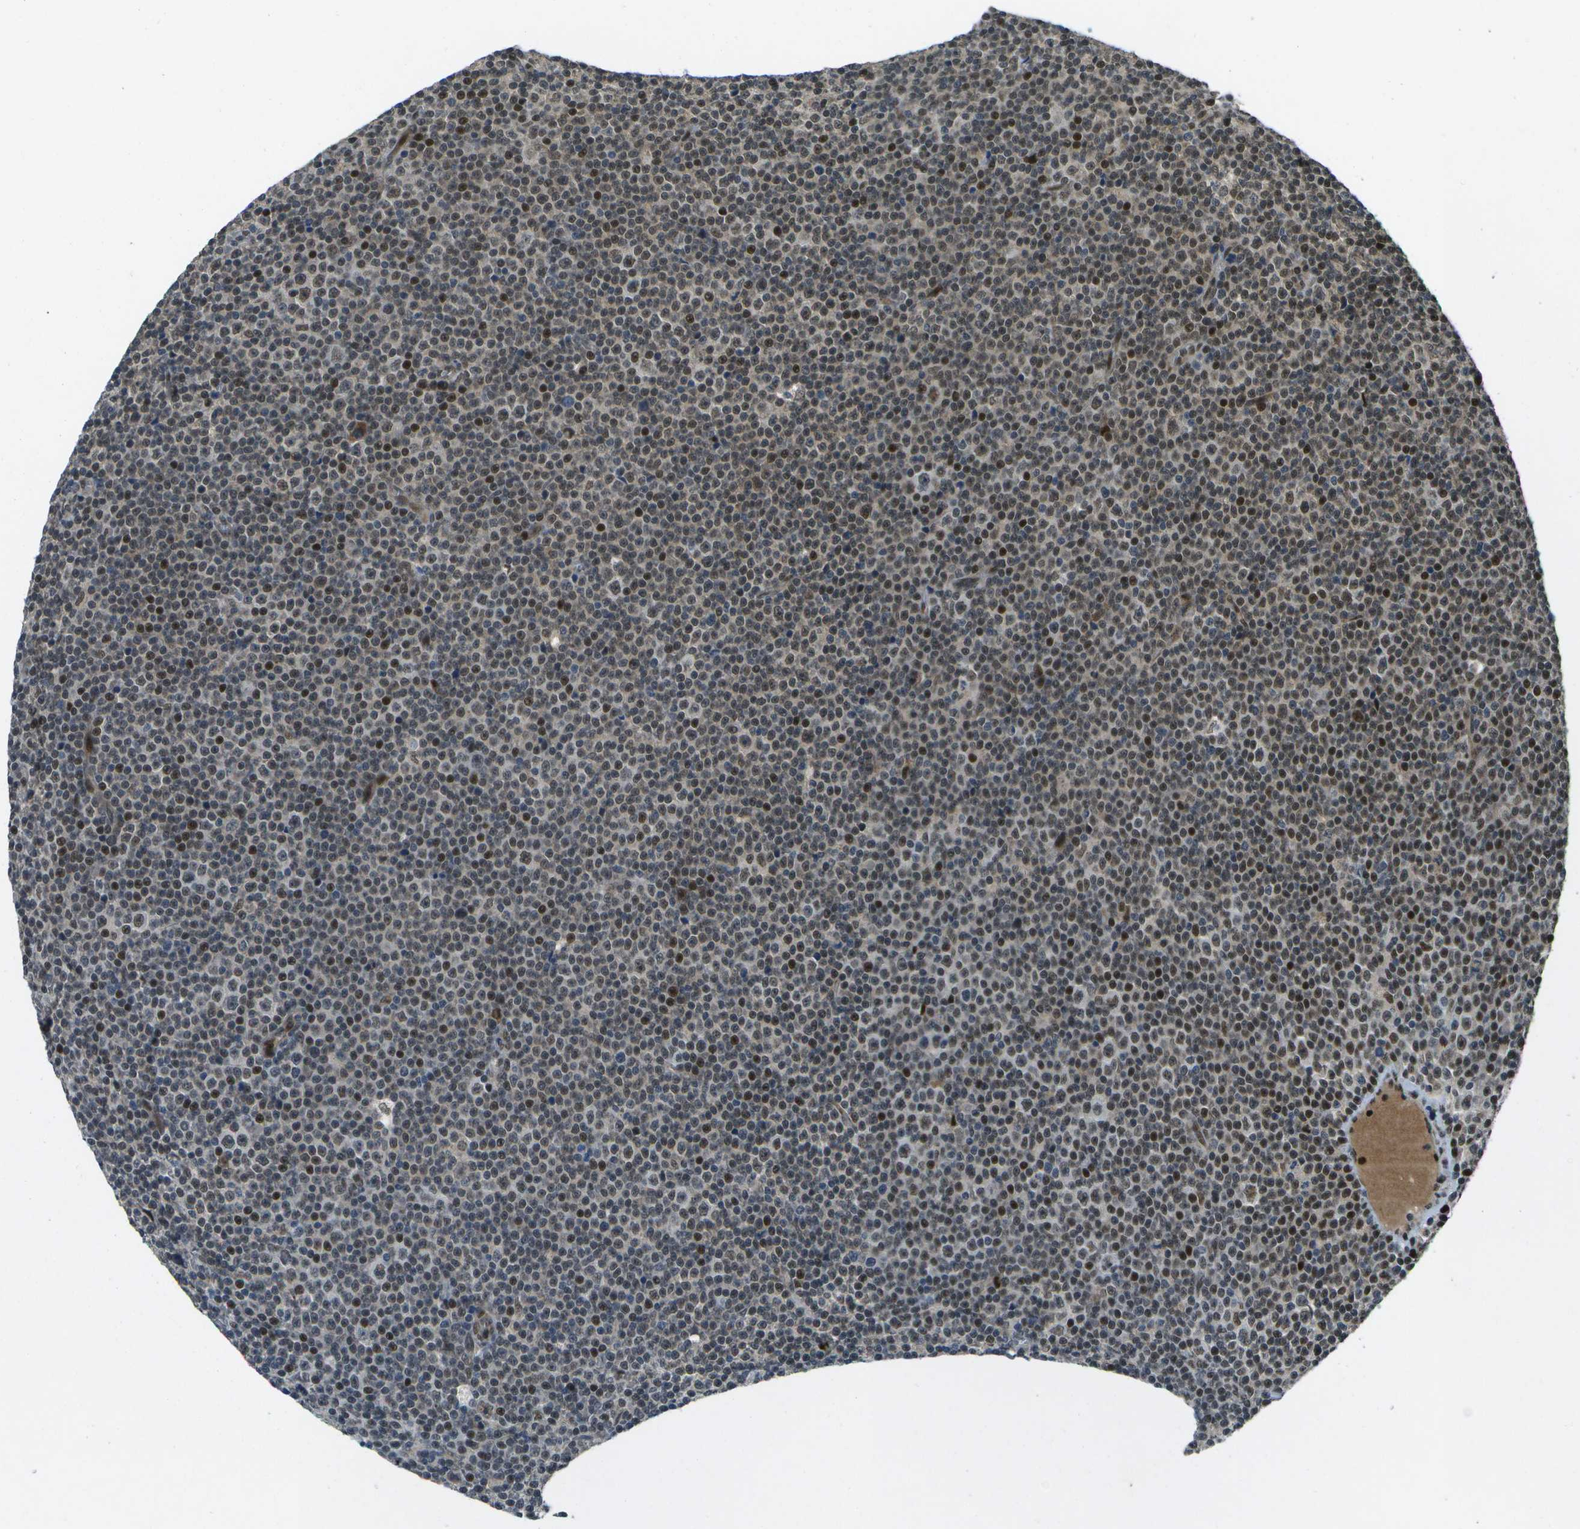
{"staining": {"intensity": "strong", "quantity": "<25%", "location": "nuclear"}, "tissue": "lymphoma", "cell_type": "Tumor cells", "image_type": "cancer", "snomed": [{"axis": "morphology", "description": "Malignant lymphoma, non-Hodgkin's type, Low grade"}, {"axis": "topography", "description": "Lymph node"}], "caption": "A high-resolution micrograph shows immunohistochemistry (IHC) staining of low-grade malignant lymphoma, non-Hodgkin's type, which demonstrates strong nuclear expression in approximately <25% of tumor cells. (Stains: DAB in brown, nuclei in blue, Microscopy: brightfield microscopy at high magnification).", "gene": "GANC", "patient": {"sex": "female", "age": 67}}